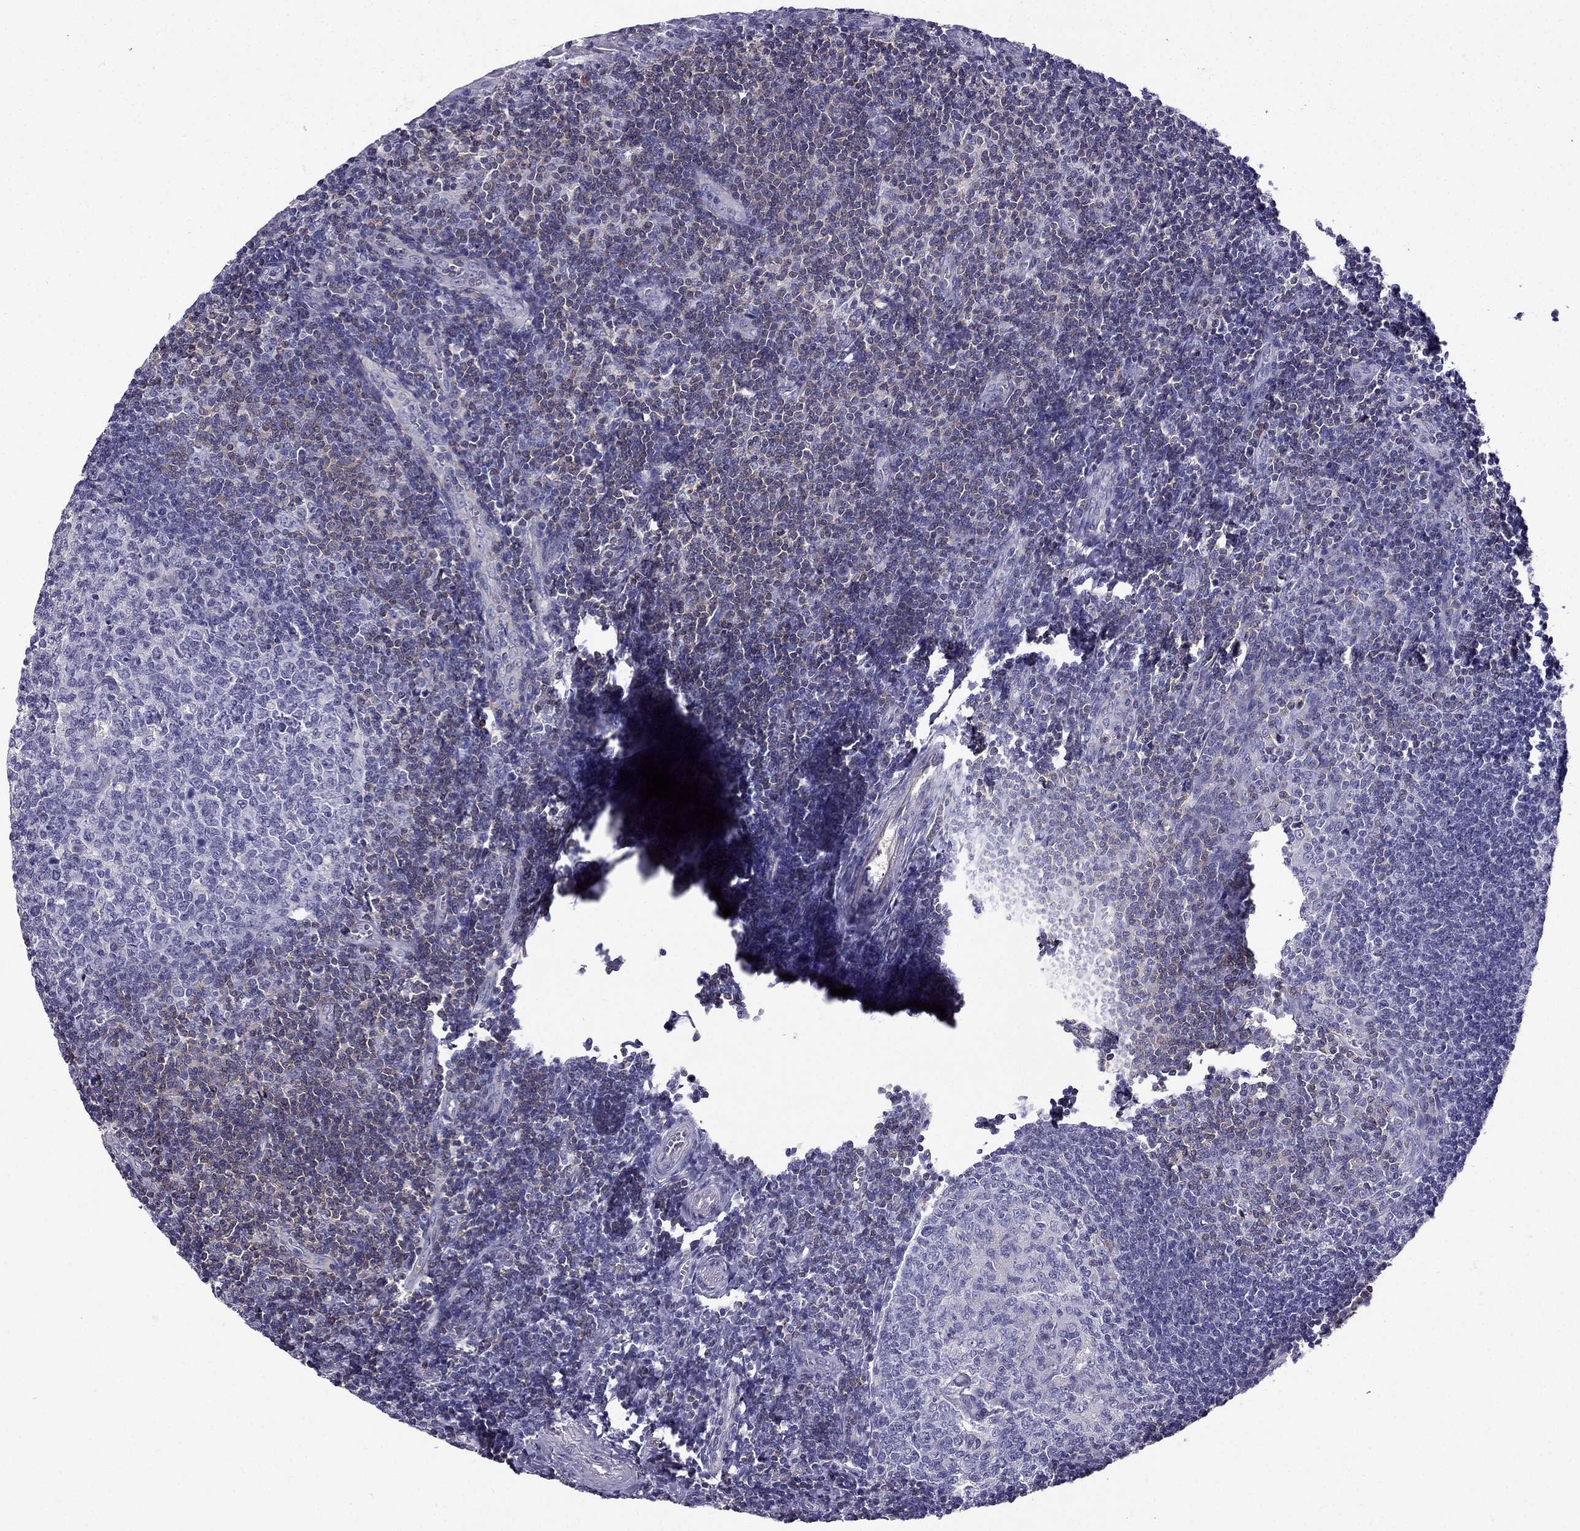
{"staining": {"intensity": "negative", "quantity": "none", "location": "none"}, "tissue": "tonsil", "cell_type": "Germinal center cells", "image_type": "normal", "snomed": [{"axis": "morphology", "description": "Normal tissue, NOS"}, {"axis": "topography", "description": "Tonsil"}], "caption": "Histopathology image shows no significant protein expression in germinal center cells of unremarkable tonsil. (Immunohistochemistry (ihc), brightfield microscopy, high magnification).", "gene": "AAK1", "patient": {"sex": "female", "age": 13}}